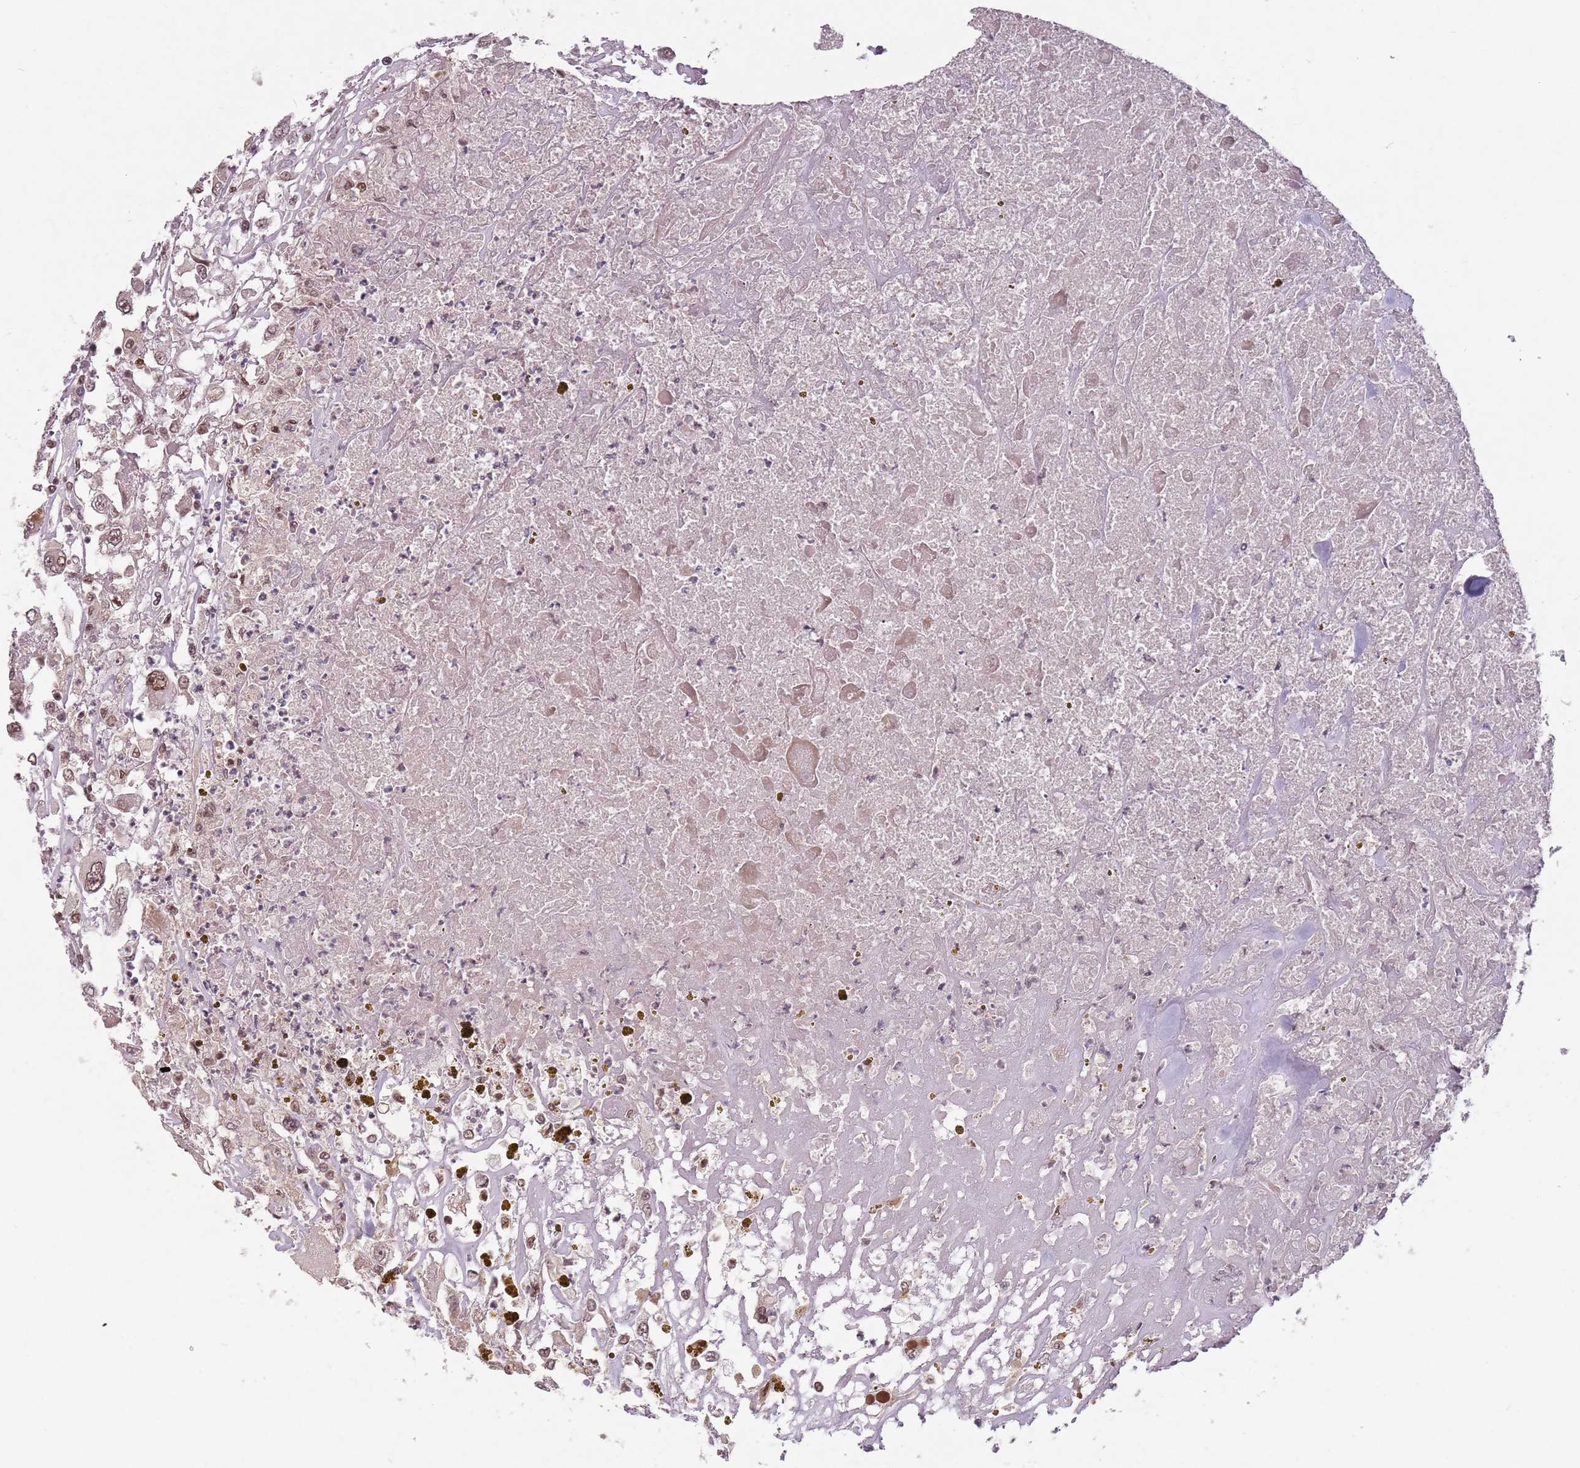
{"staining": {"intensity": "moderate", "quantity": ">75%", "location": "nuclear"}, "tissue": "renal cancer", "cell_type": "Tumor cells", "image_type": "cancer", "snomed": [{"axis": "morphology", "description": "Adenocarcinoma, NOS"}, {"axis": "topography", "description": "Kidney"}], "caption": "Adenocarcinoma (renal) stained for a protein demonstrates moderate nuclear positivity in tumor cells. (DAB IHC with brightfield microscopy, high magnification).", "gene": "NCBP1", "patient": {"sex": "female", "age": 52}}